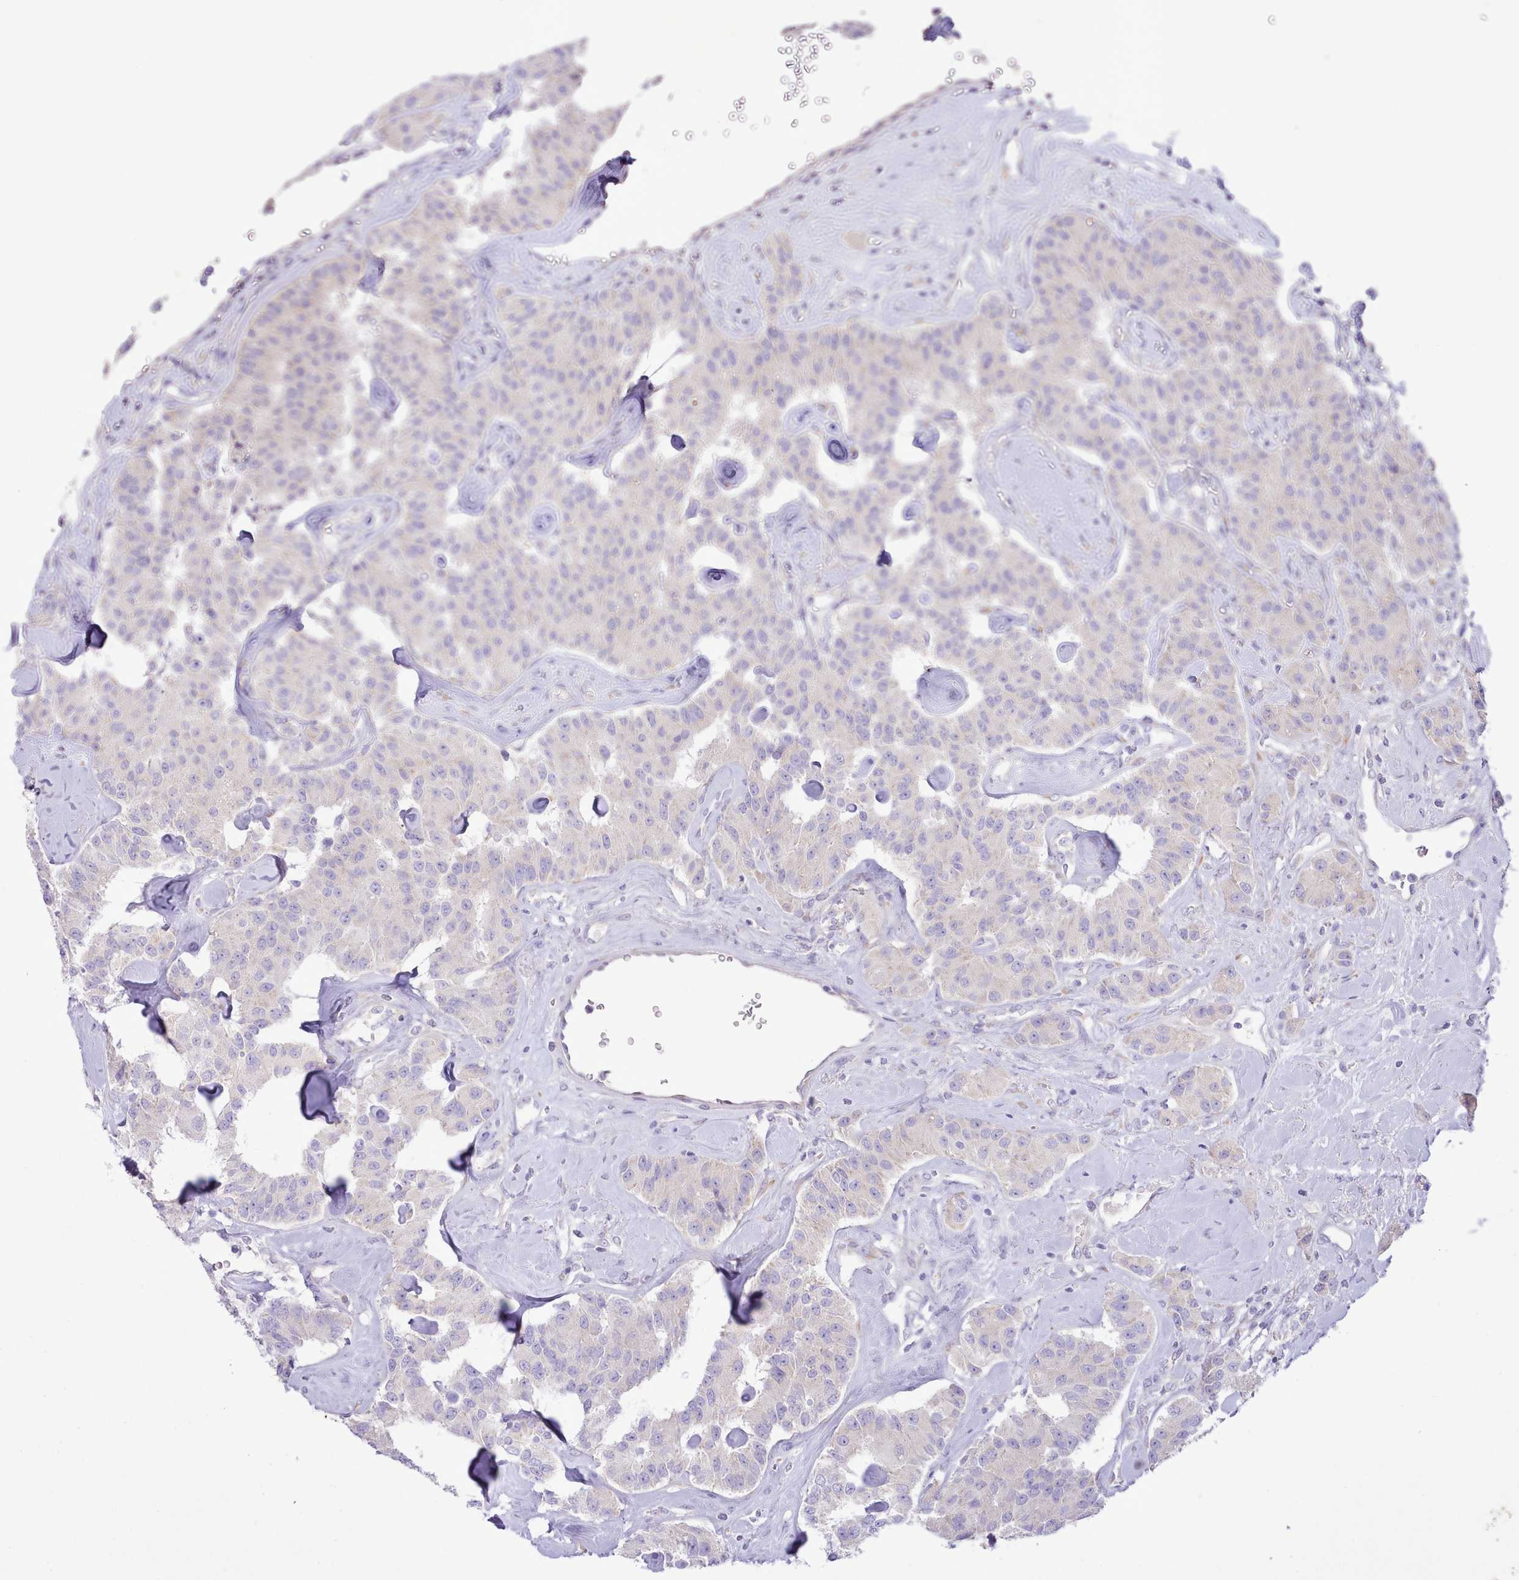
{"staining": {"intensity": "negative", "quantity": "none", "location": "none"}, "tissue": "carcinoid", "cell_type": "Tumor cells", "image_type": "cancer", "snomed": [{"axis": "morphology", "description": "Carcinoid, malignant, NOS"}, {"axis": "topography", "description": "Pancreas"}], "caption": "Malignant carcinoid stained for a protein using IHC shows no staining tumor cells.", "gene": "CCL1", "patient": {"sex": "male", "age": 41}}